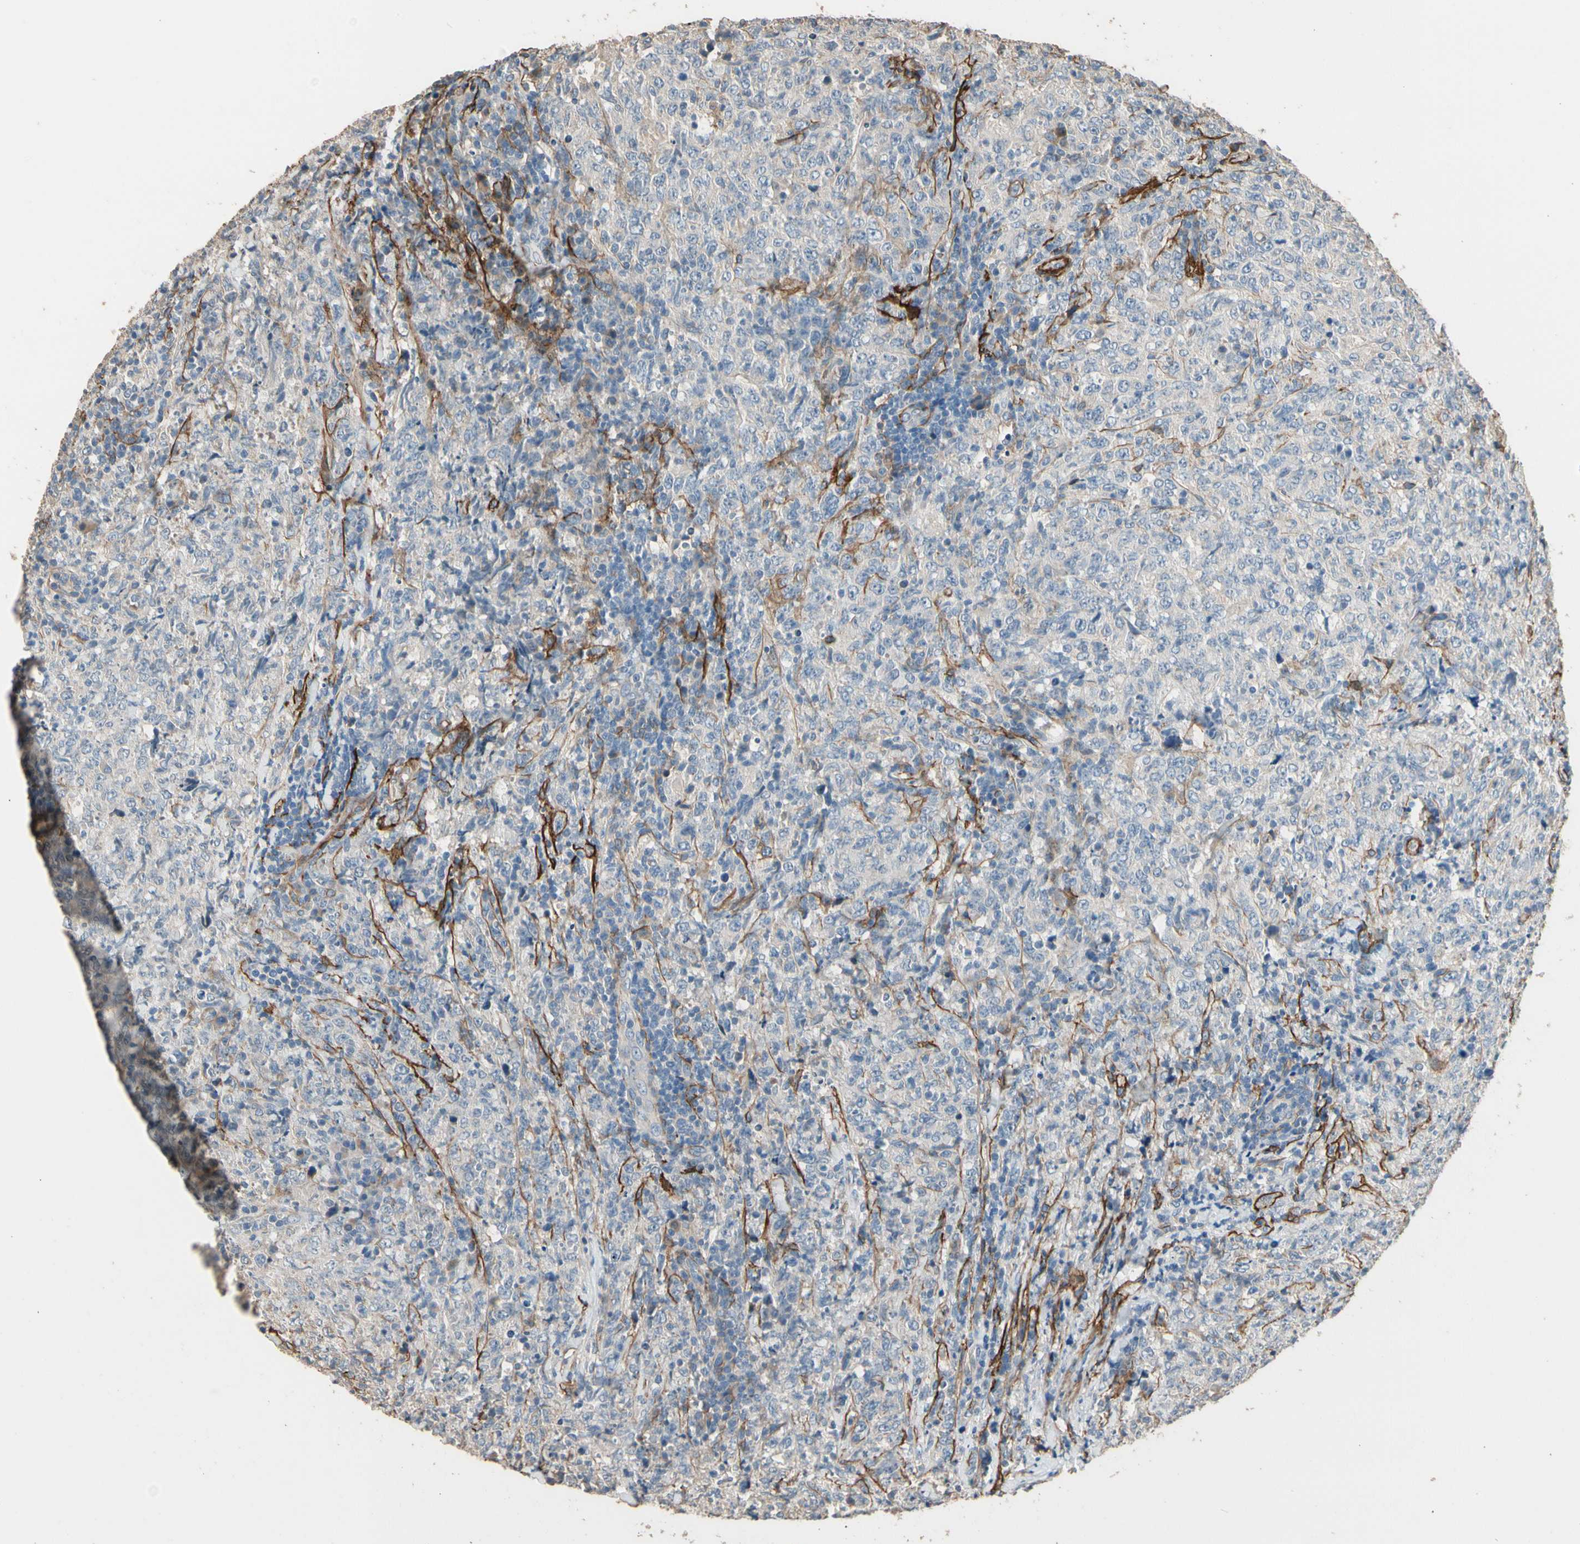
{"staining": {"intensity": "weak", "quantity": ">75%", "location": "cytoplasmic/membranous"}, "tissue": "lymphoma", "cell_type": "Tumor cells", "image_type": "cancer", "snomed": [{"axis": "morphology", "description": "Malignant lymphoma, non-Hodgkin's type, High grade"}, {"axis": "topography", "description": "Tonsil"}], "caption": "Weak cytoplasmic/membranous positivity is seen in about >75% of tumor cells in lymphoma.", "gene": "SUSD2", "patient": {"sex": "female", "age": 36}}